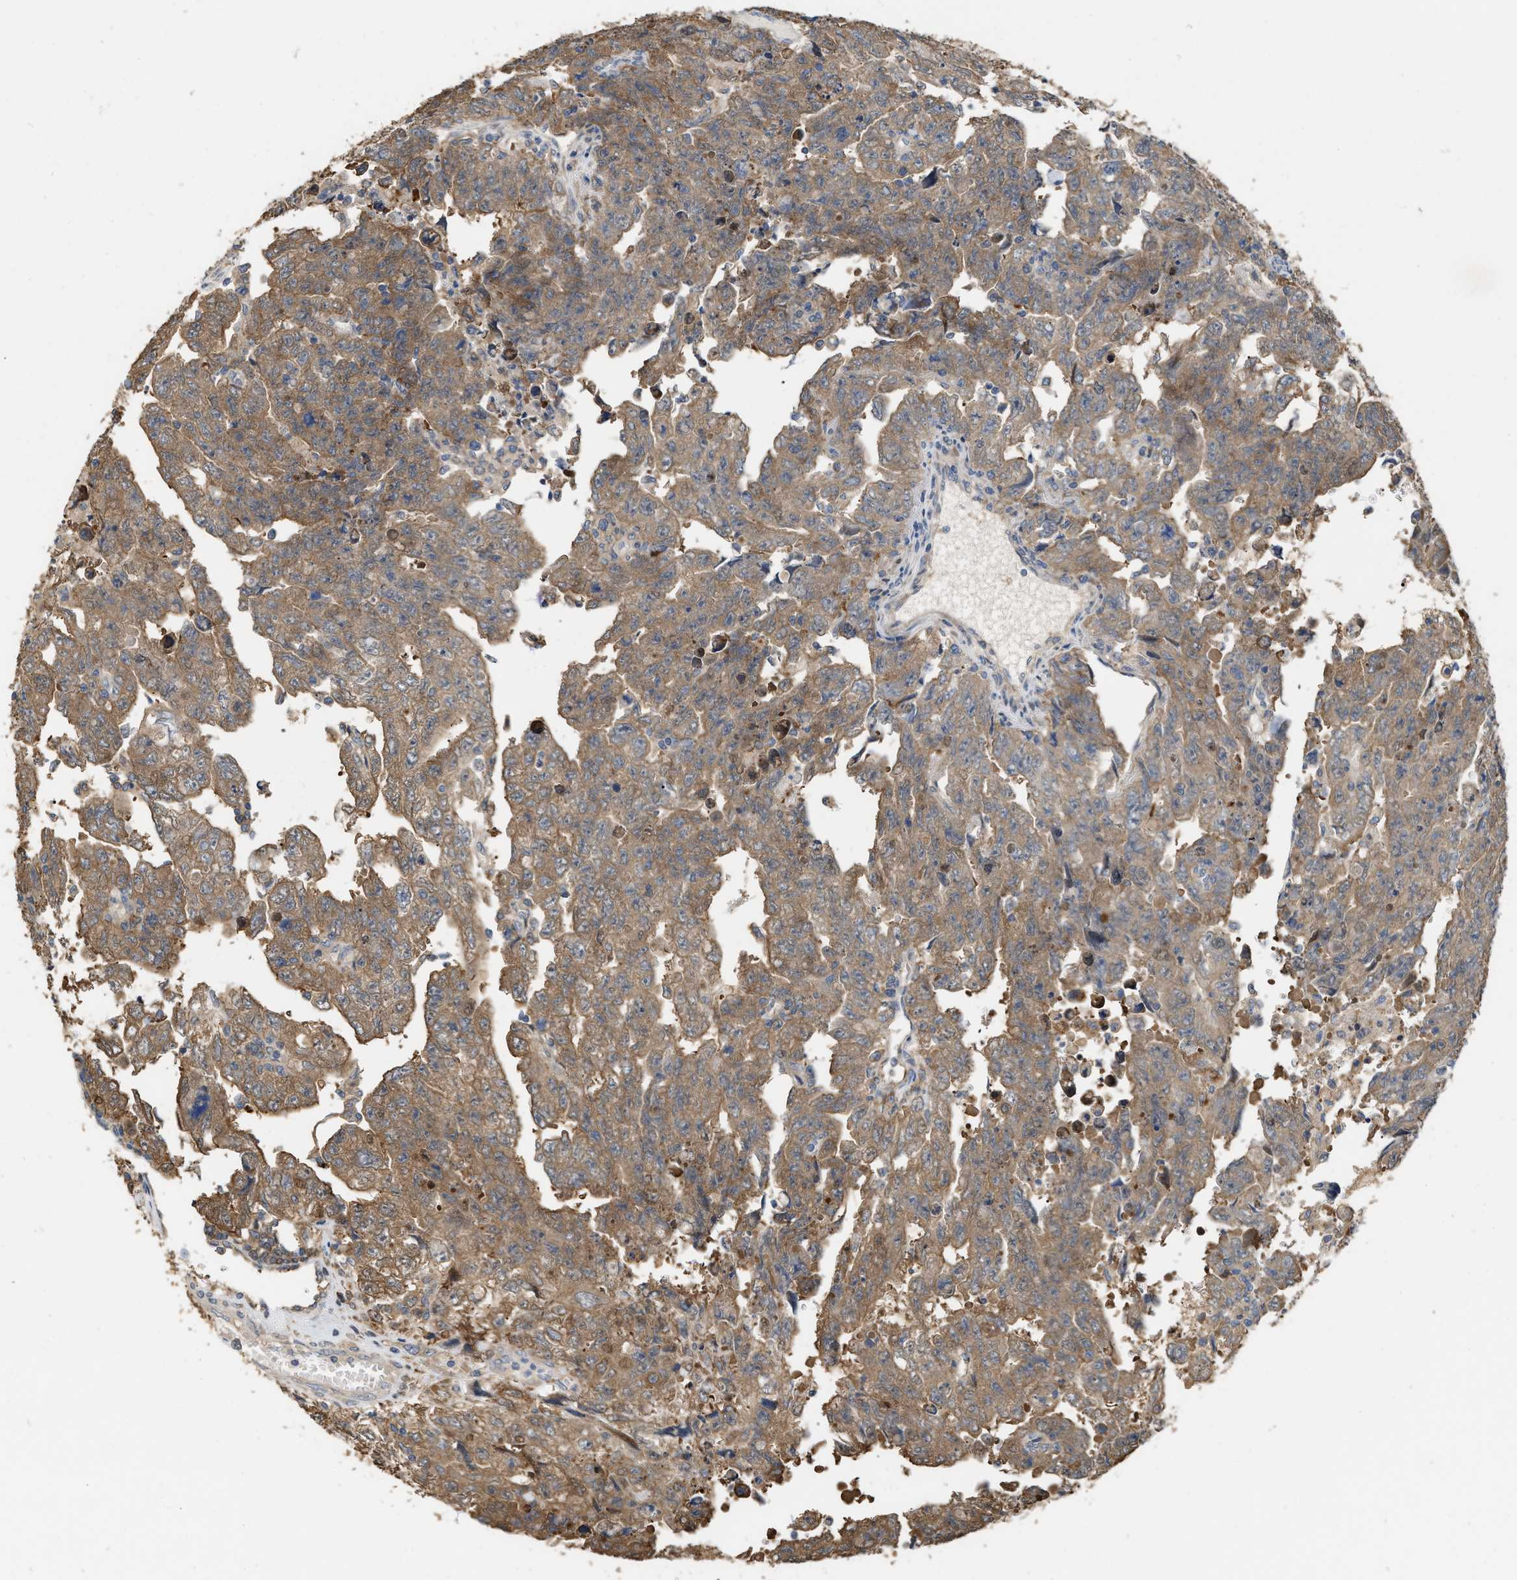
{"staining": {"intensity": "strong", "quantity": ">75%", "location": "cytoplasmic/membranous"}, "tissue": "testis cancer", "cell_type": "Tumor cells", "image_type": "cancer", "snomed": [{"axis": "morphology", "description": "Carcinoma, Embryonal, NOS"}, {"axis": "topography", "description": "Testis"}], "caption": "The micrograph demonstrates immunohistochemical staining of testis cancer. There is strong cytoplasmic/membranous expression is seen in approximately >75% of tumor cells. (brown staining indicates protein expression, while blue staining denotes nuclei).", "gene": "CSNK1A1", "patient": {"sex": "male", "age": 28}}